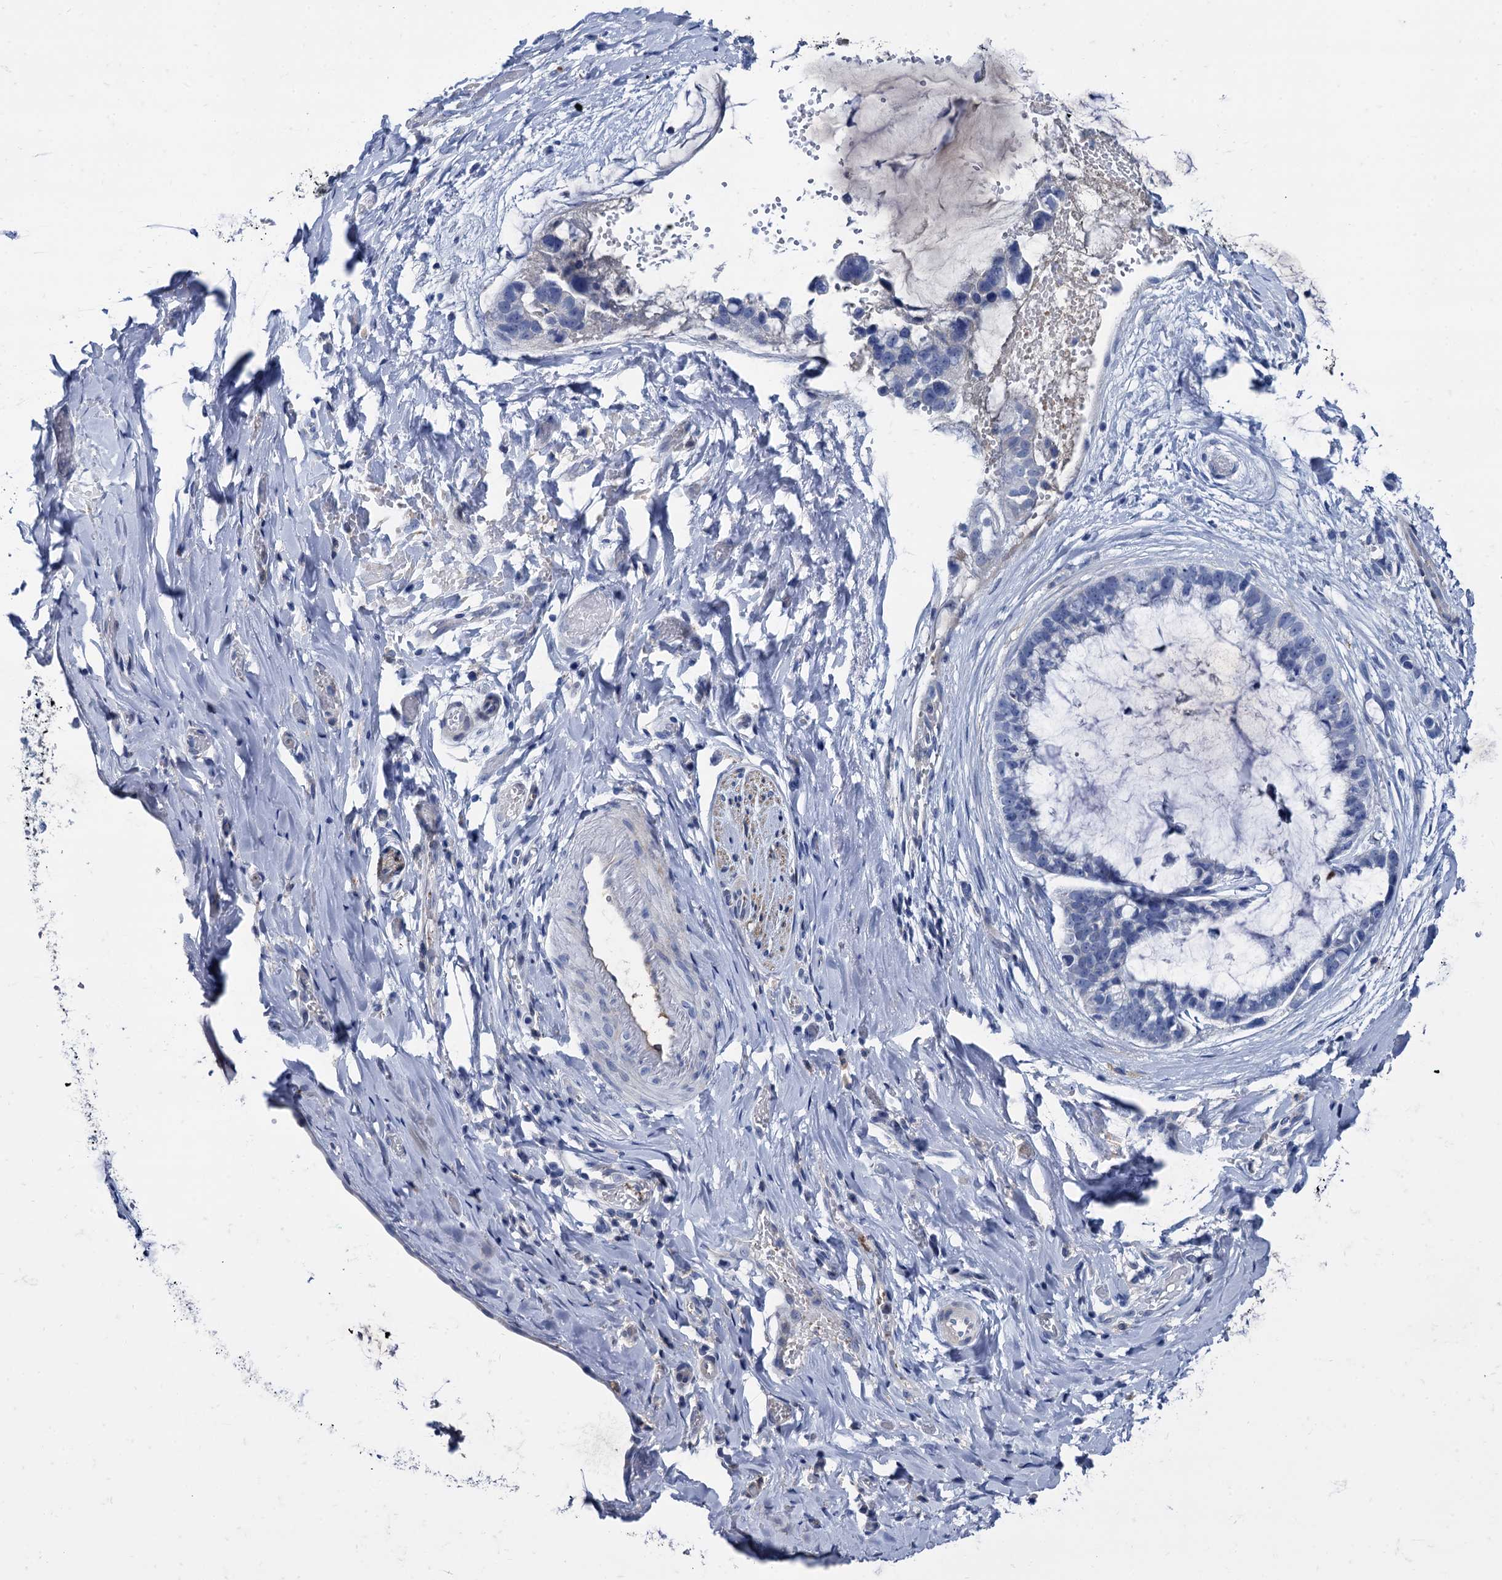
{"staining": {"intensity": "negative", "quantity": "none", "location": "none"}, "tissue": "ovarian cancer", "cell_type": "Tumor cells", "image_type": "cancer", "snomed": [{"axis": "morphology", "description": "Cystadenocarcinoma, mucinous, NOS"}, {"axis": "topography", "description": "Ovary"}], "caption": "High power microscopy micrograph of an immunohistochemistry photomicrograph of mucinous cystadenocarcinoma (ovarian), revealing no significant staining in tumor cells.", "gene": "TMEM72", "patient": {"sex": "female", "age": 39}}